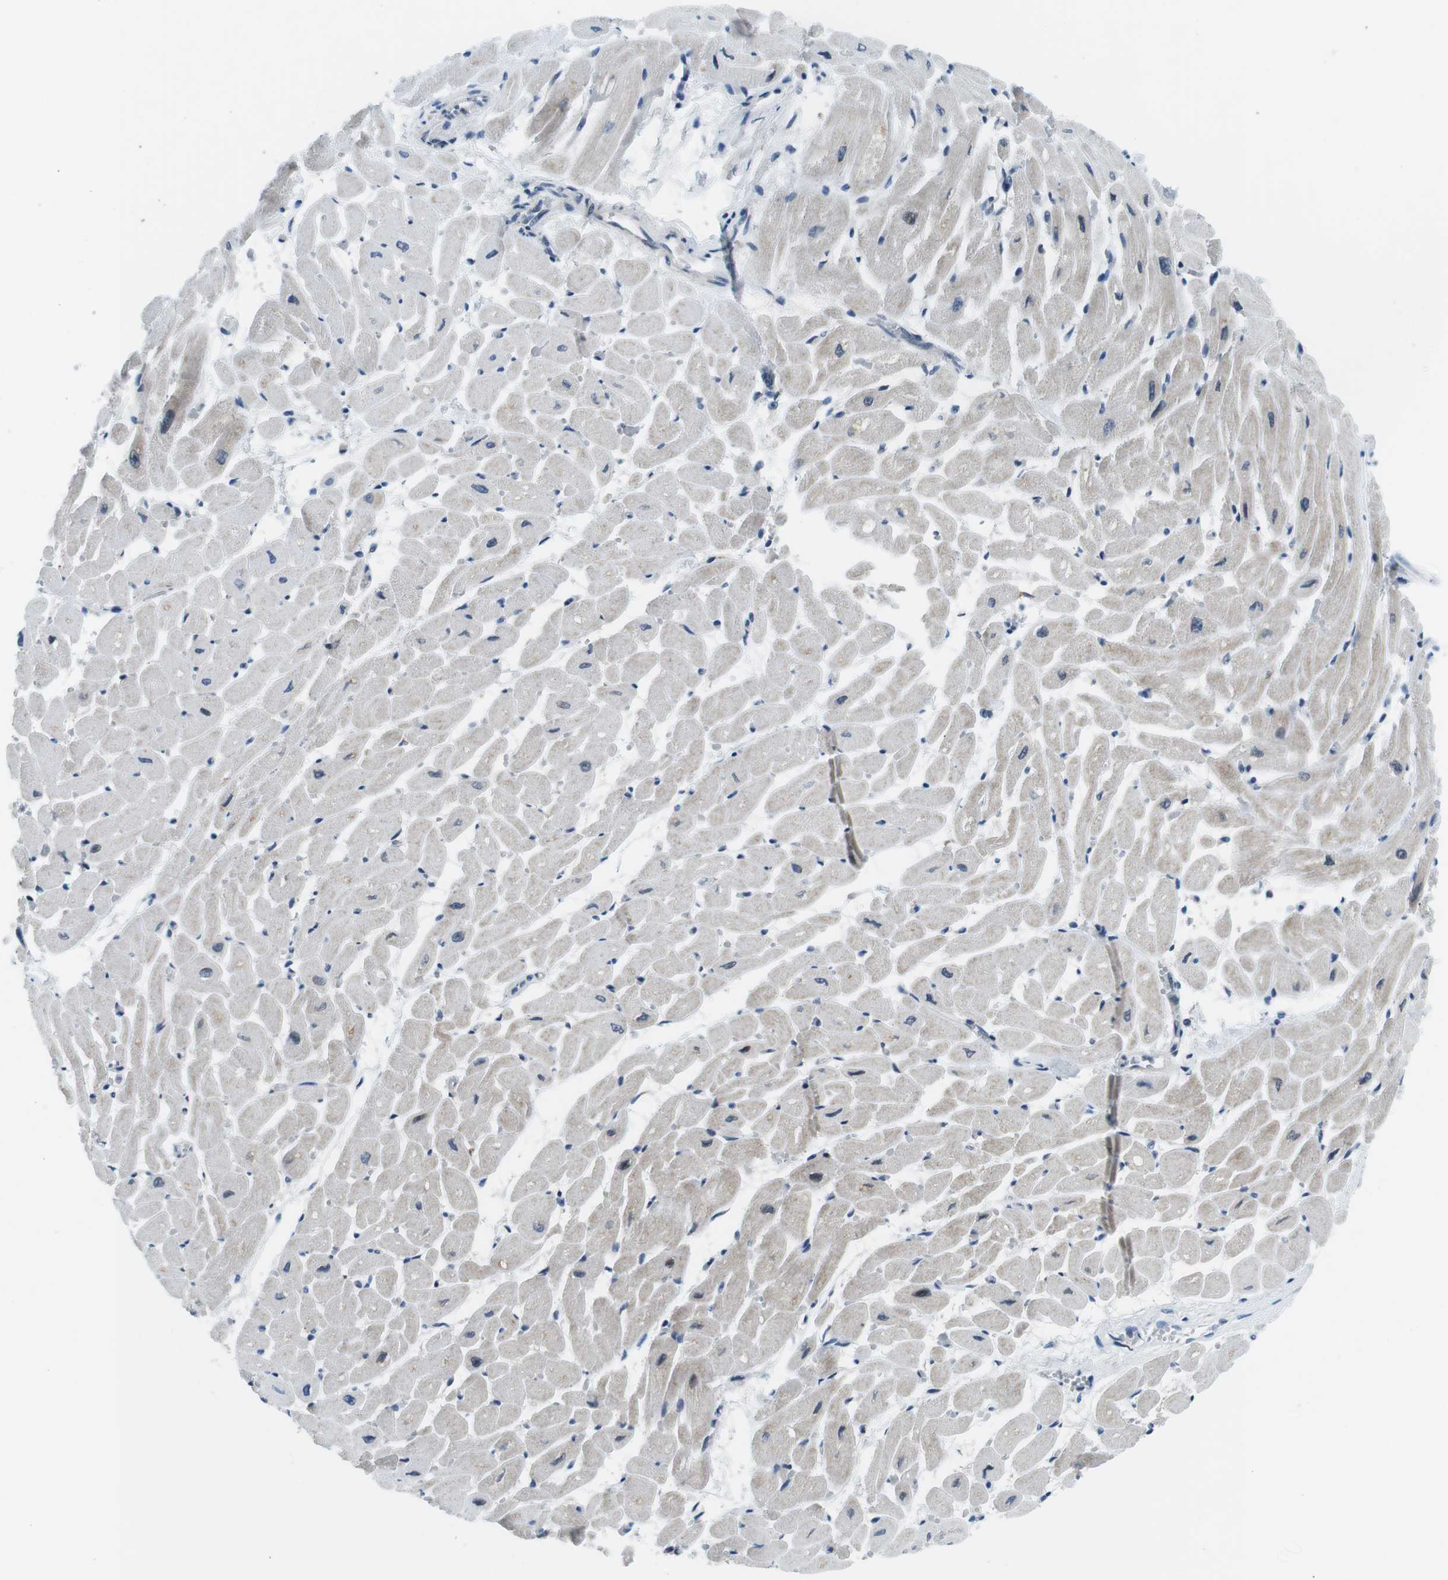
{"staining": {"intensity": "moderate", "quantity": "<25%", "location": "cytoplasmic/membranous"}, "tissue": "heart muscle", "cell_type": "Cardiomyocytes", "image_type": "normal", "snomed": [{"axis": "morphology", "description": "Normal tissue, NOS"}, {"axis": "topography", "description": "Heart"}], "caption": "Immunohistochemistry of normal human heart muscle shows low levels of moderate cytoplasmic/membranous staining in approximately <25% of cardiomyocytes. Using DAB (brown) and hematoxylin (blue) stains, captured at high magnification using brightfield microscopy.", "gene": "PHLDA1", "patient": {"sex": "male", "age": 45}}